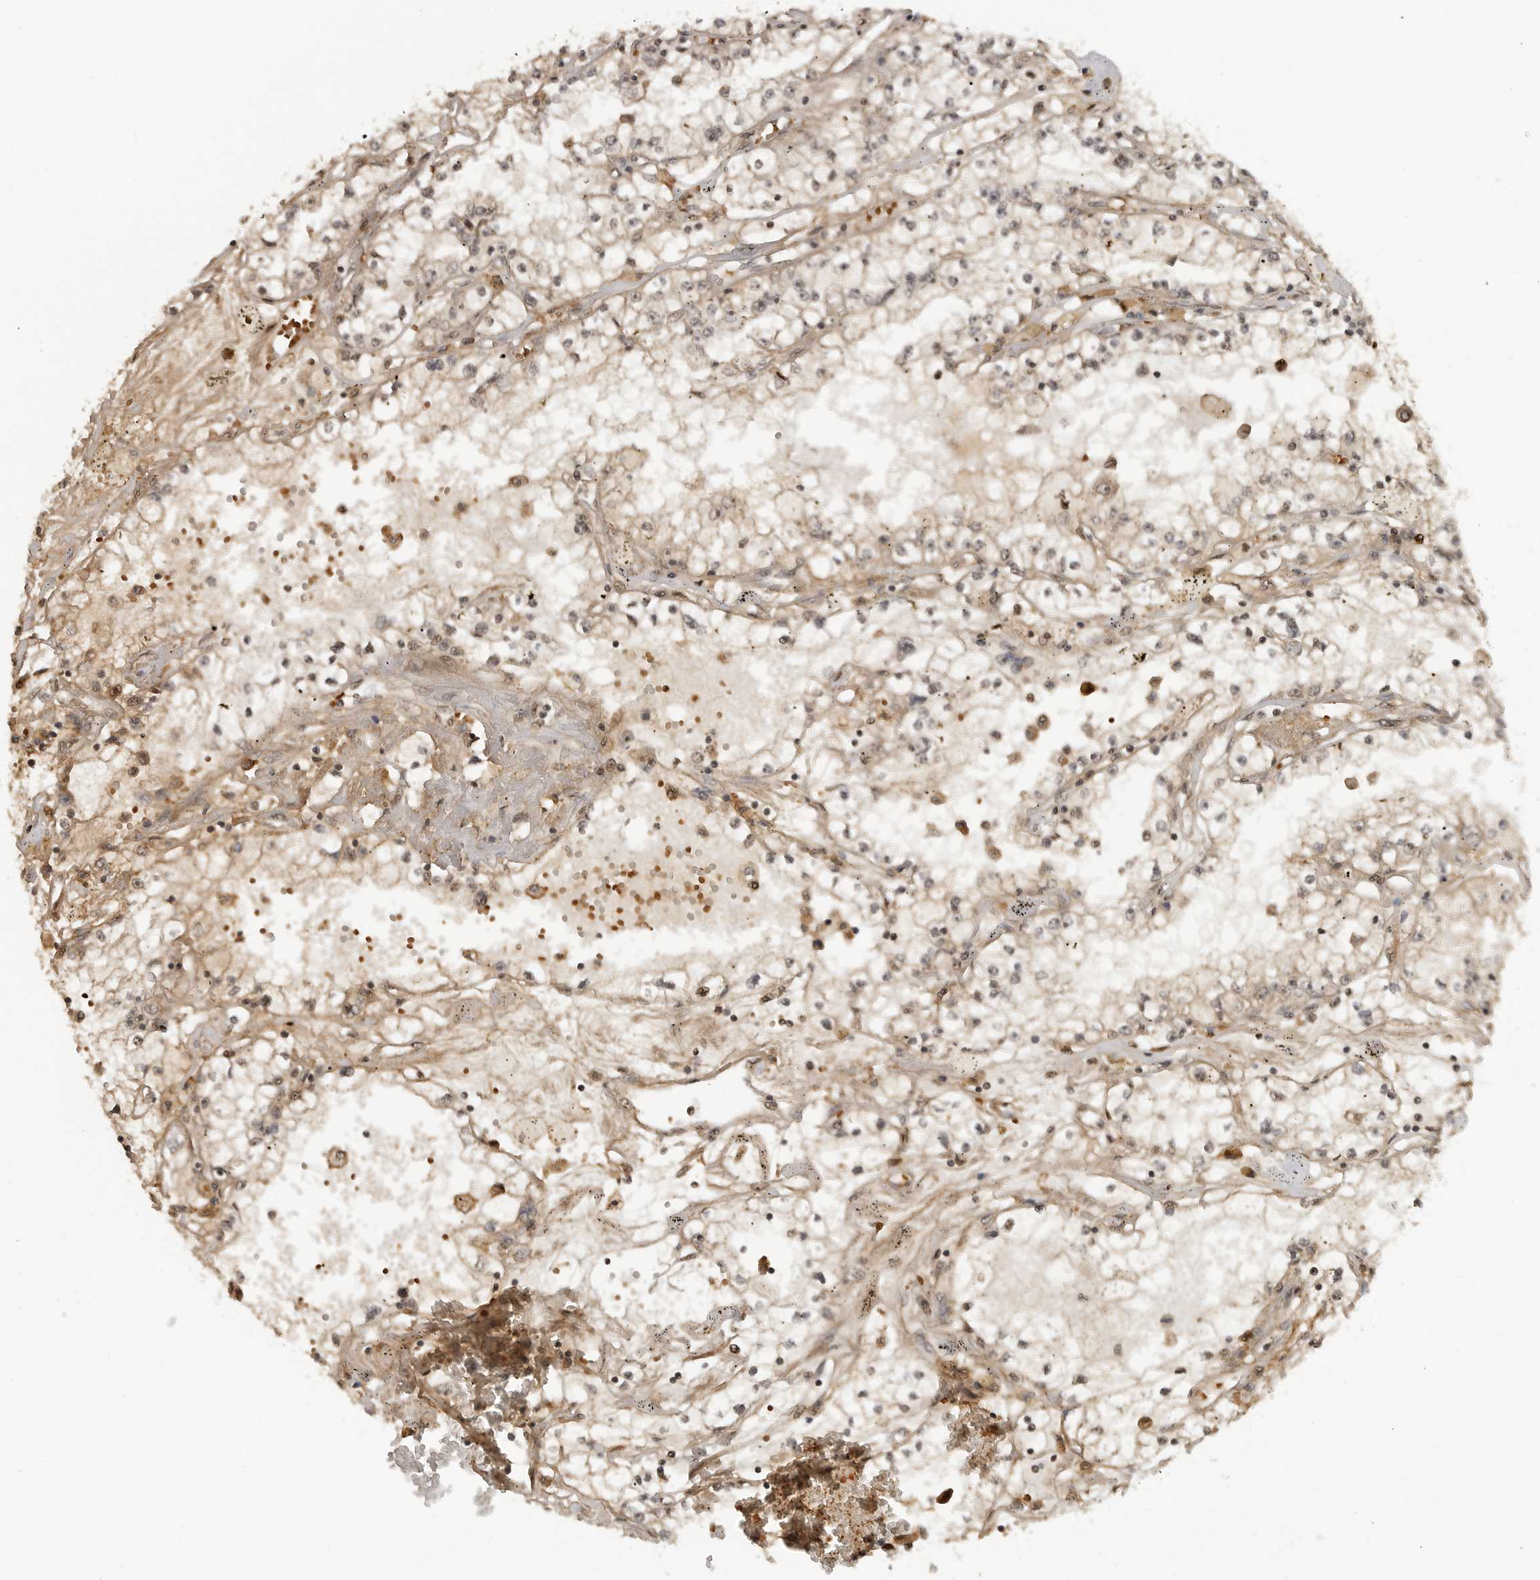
{"staining": {"intensity": "negative", "quantity": "none", "location": "none"}, "tissue": "renal cancer", "cell_type": "Tumor cells", "image_type": "cancer", "snomed": [{"axis": "morphology", "description": "Adenocarcinoma, NOS"}, {"axis": "topography", "description": "Kidney"}], "caption": "Renal cancer (adenocarcinoma) was stained to show a protein in brown. There is no significant positivity in tumor cells.", "gene": "CLOCK", "patient": {"sex": "male", "age": 56}}